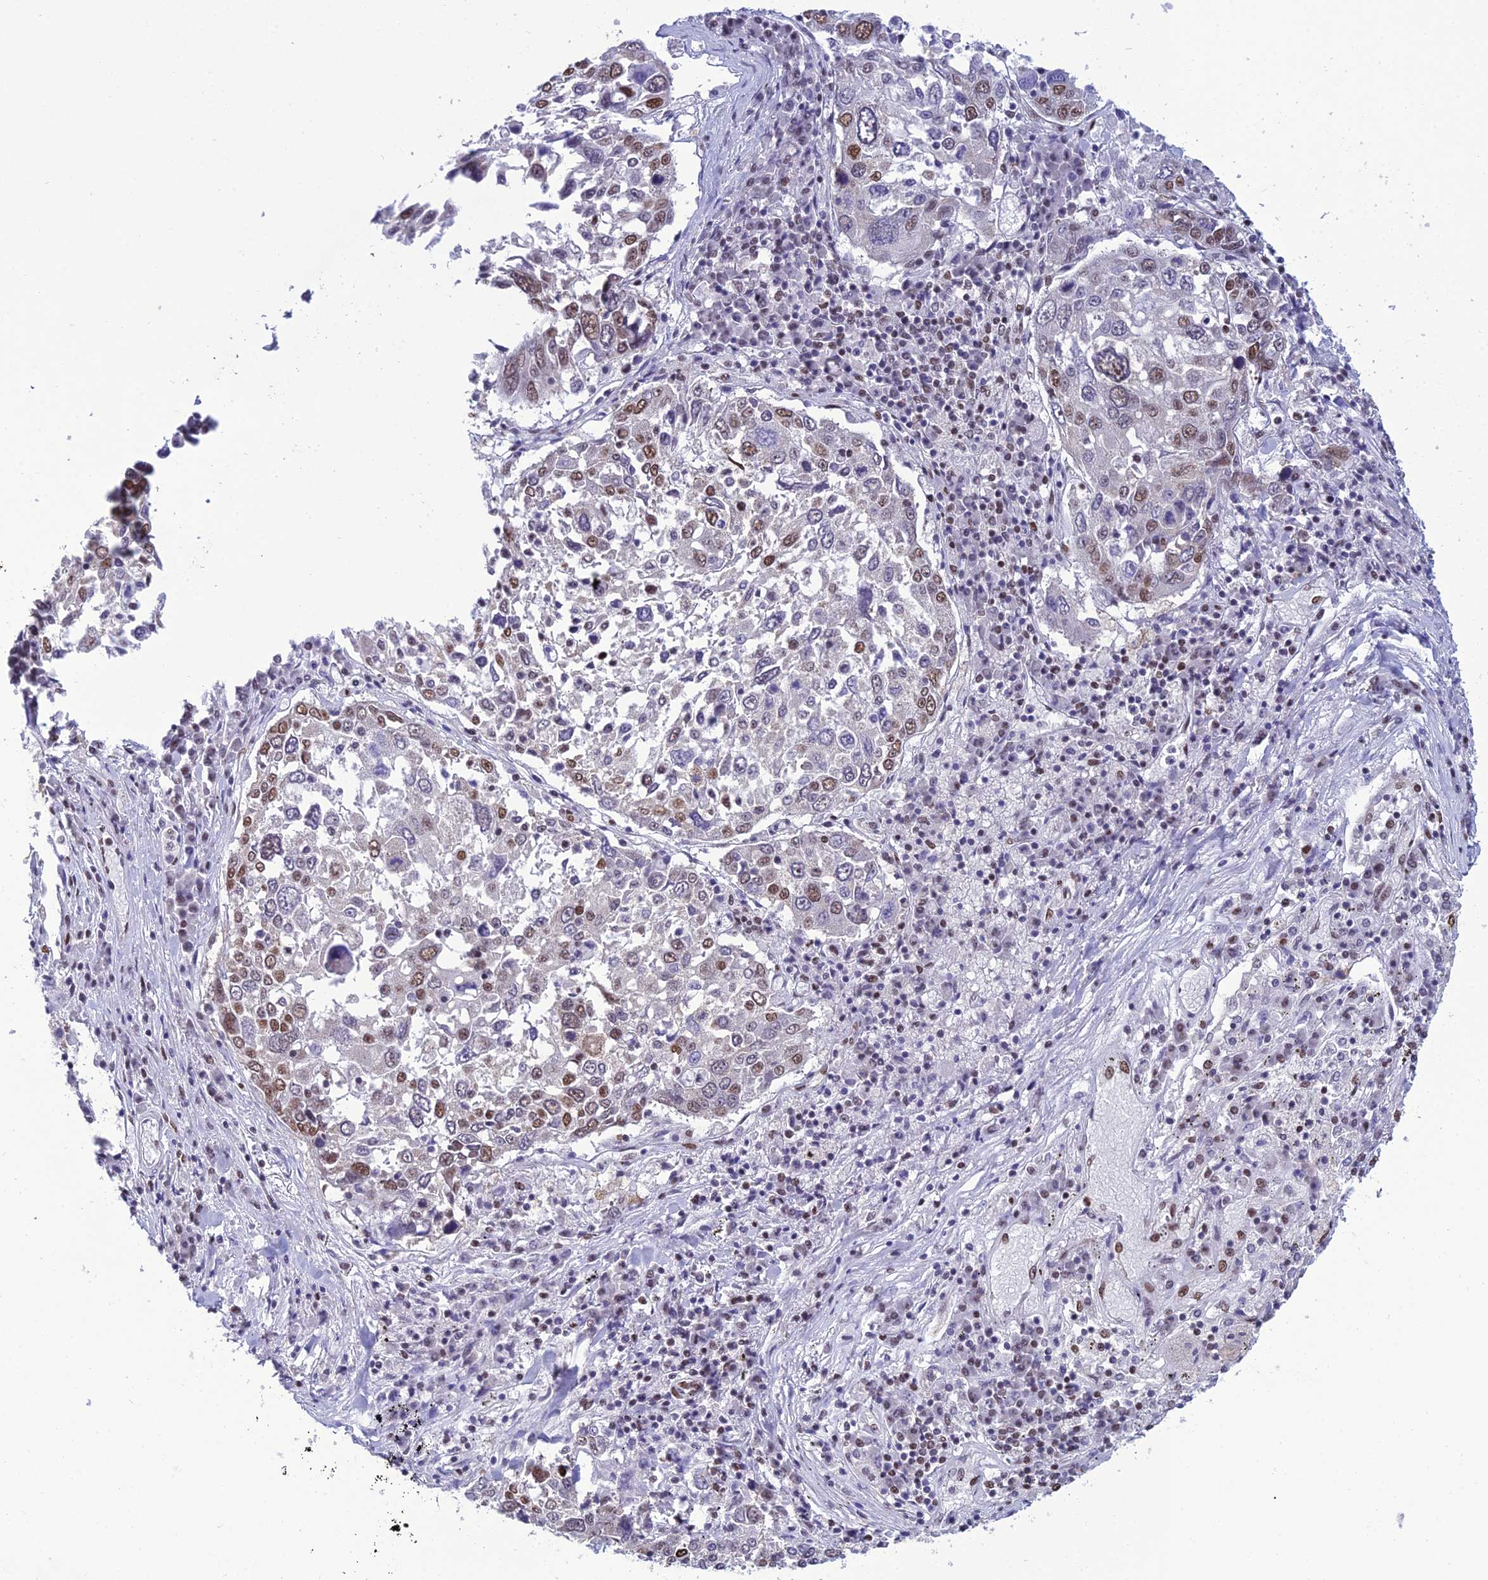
{"staining": {"intensity": "moderate", "quantity": "25%-75%", "location": "nuclear"}, "tissue": "lung cancer", "cell_type": "Tumor cells", "image_type": "cancer", "snomed": [{"axis": "morphology", "description": "Squamous cell carcinoma, NOS"}, {"axis": "topography", "description": "Lung"}], "caption": "Lung cancer (squamous cell carcinoma) tissue exhibits moderate nuclear staining in approximately 25%-75% of tumor cells, visualized by immunohistochemistry.", "gene": "PRAMEF12", "patient": {"sex": "male", "age": 65}}